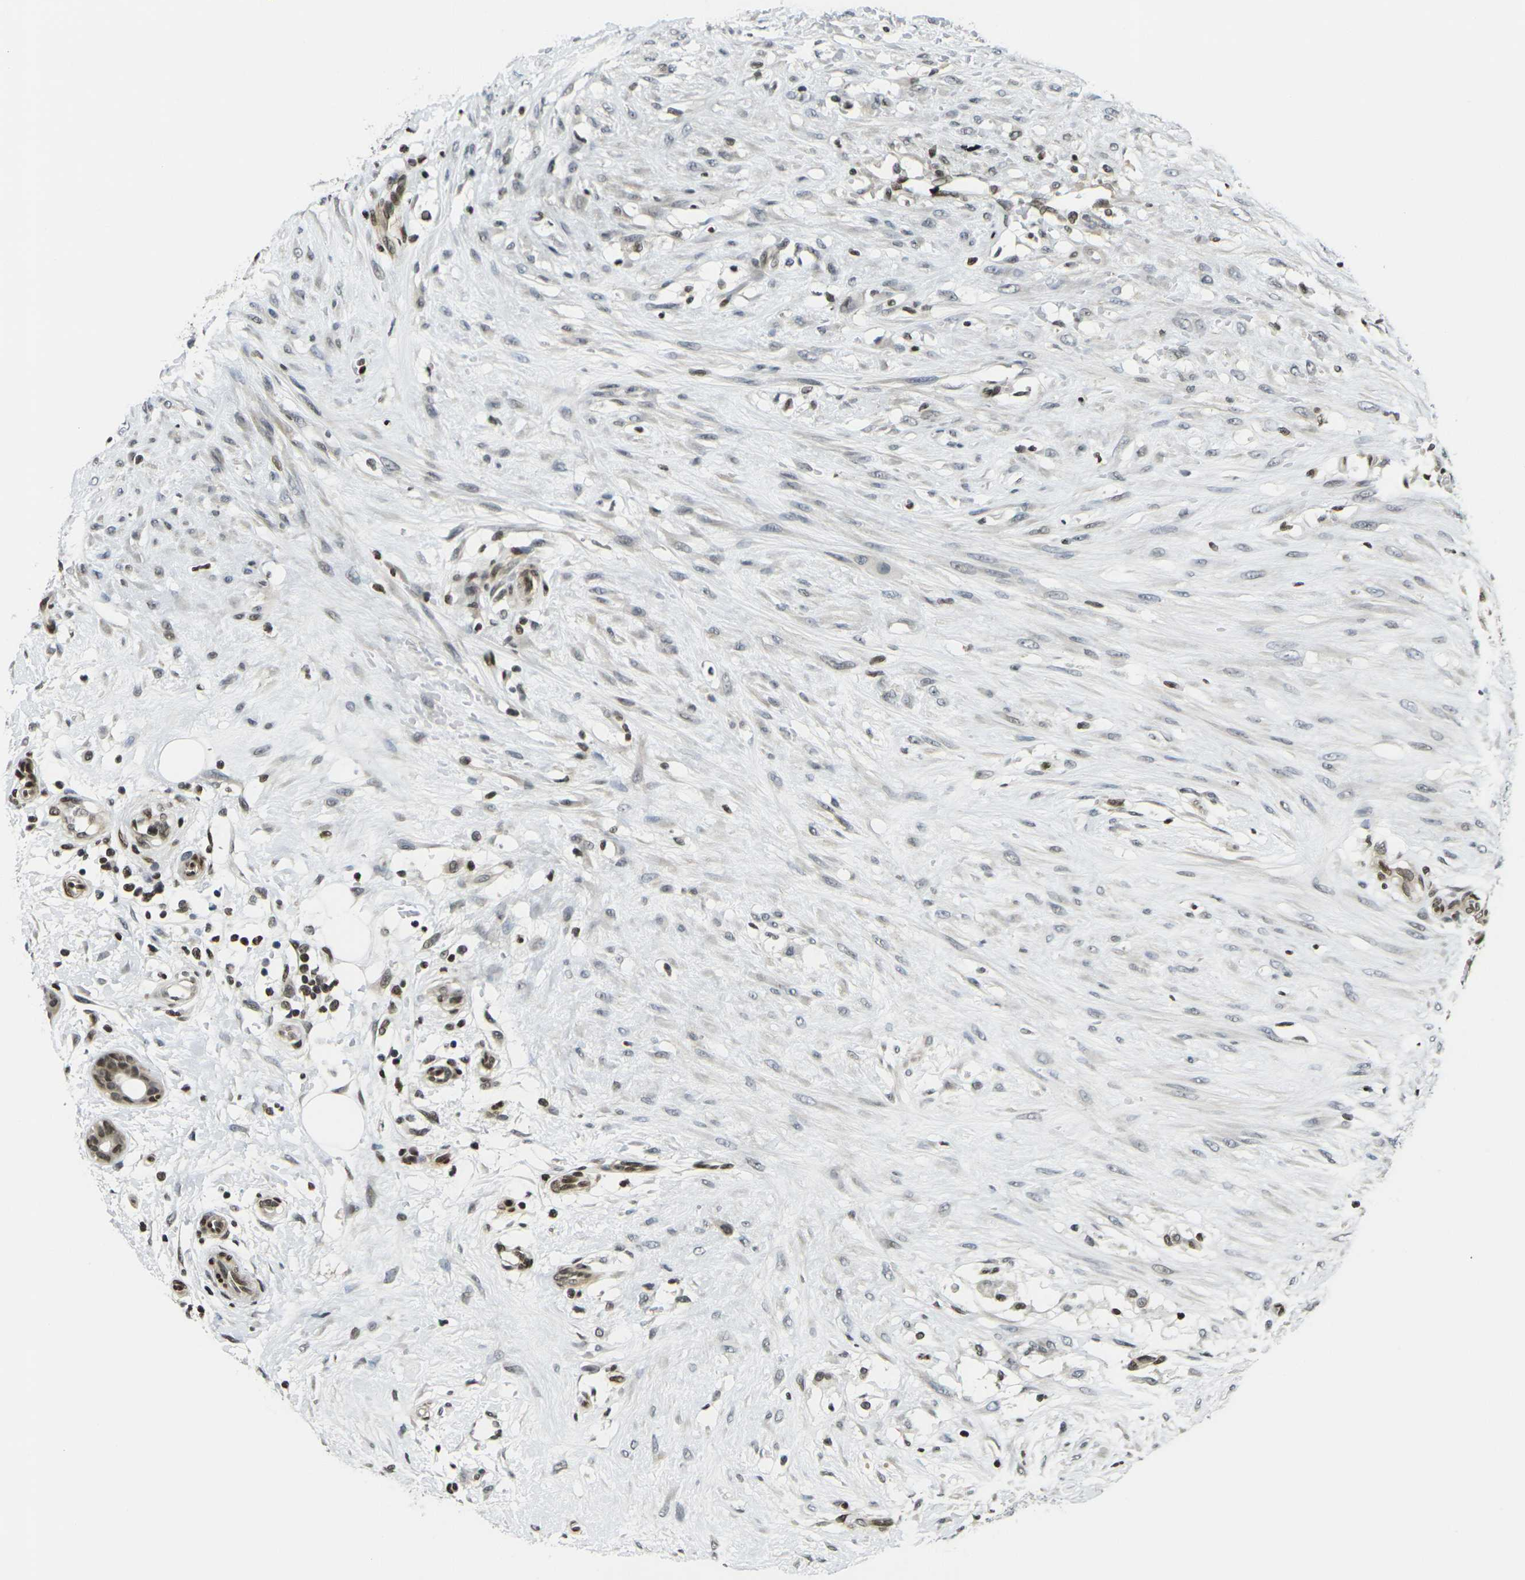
{"staining": {"intensity": "weak", "quantity": "<25%", "location": "nuclear"}, "tissue": "breast cancer", "cell_type": "Tumor cells", "image_type": "cancer", "snomed": [{"axis": "morphology", "description": "Duct carcinoma"}, {"axis": "topography", "description": "Breast"}], "caption": "An immunohistochemistry (IHC) histopathology image of breast cancer (intraductal carcinoma) is shown. There is no staining in tumor cells of breast cancer (intraductal carcinoma). The staining was performed using DAB to visualize the protein expression in brown, while the nuclei were stained in blue with hematoxylin (Magnification: 20x).", "gene": "H1-10", "patient": {"sex": "female", "age": 40}}